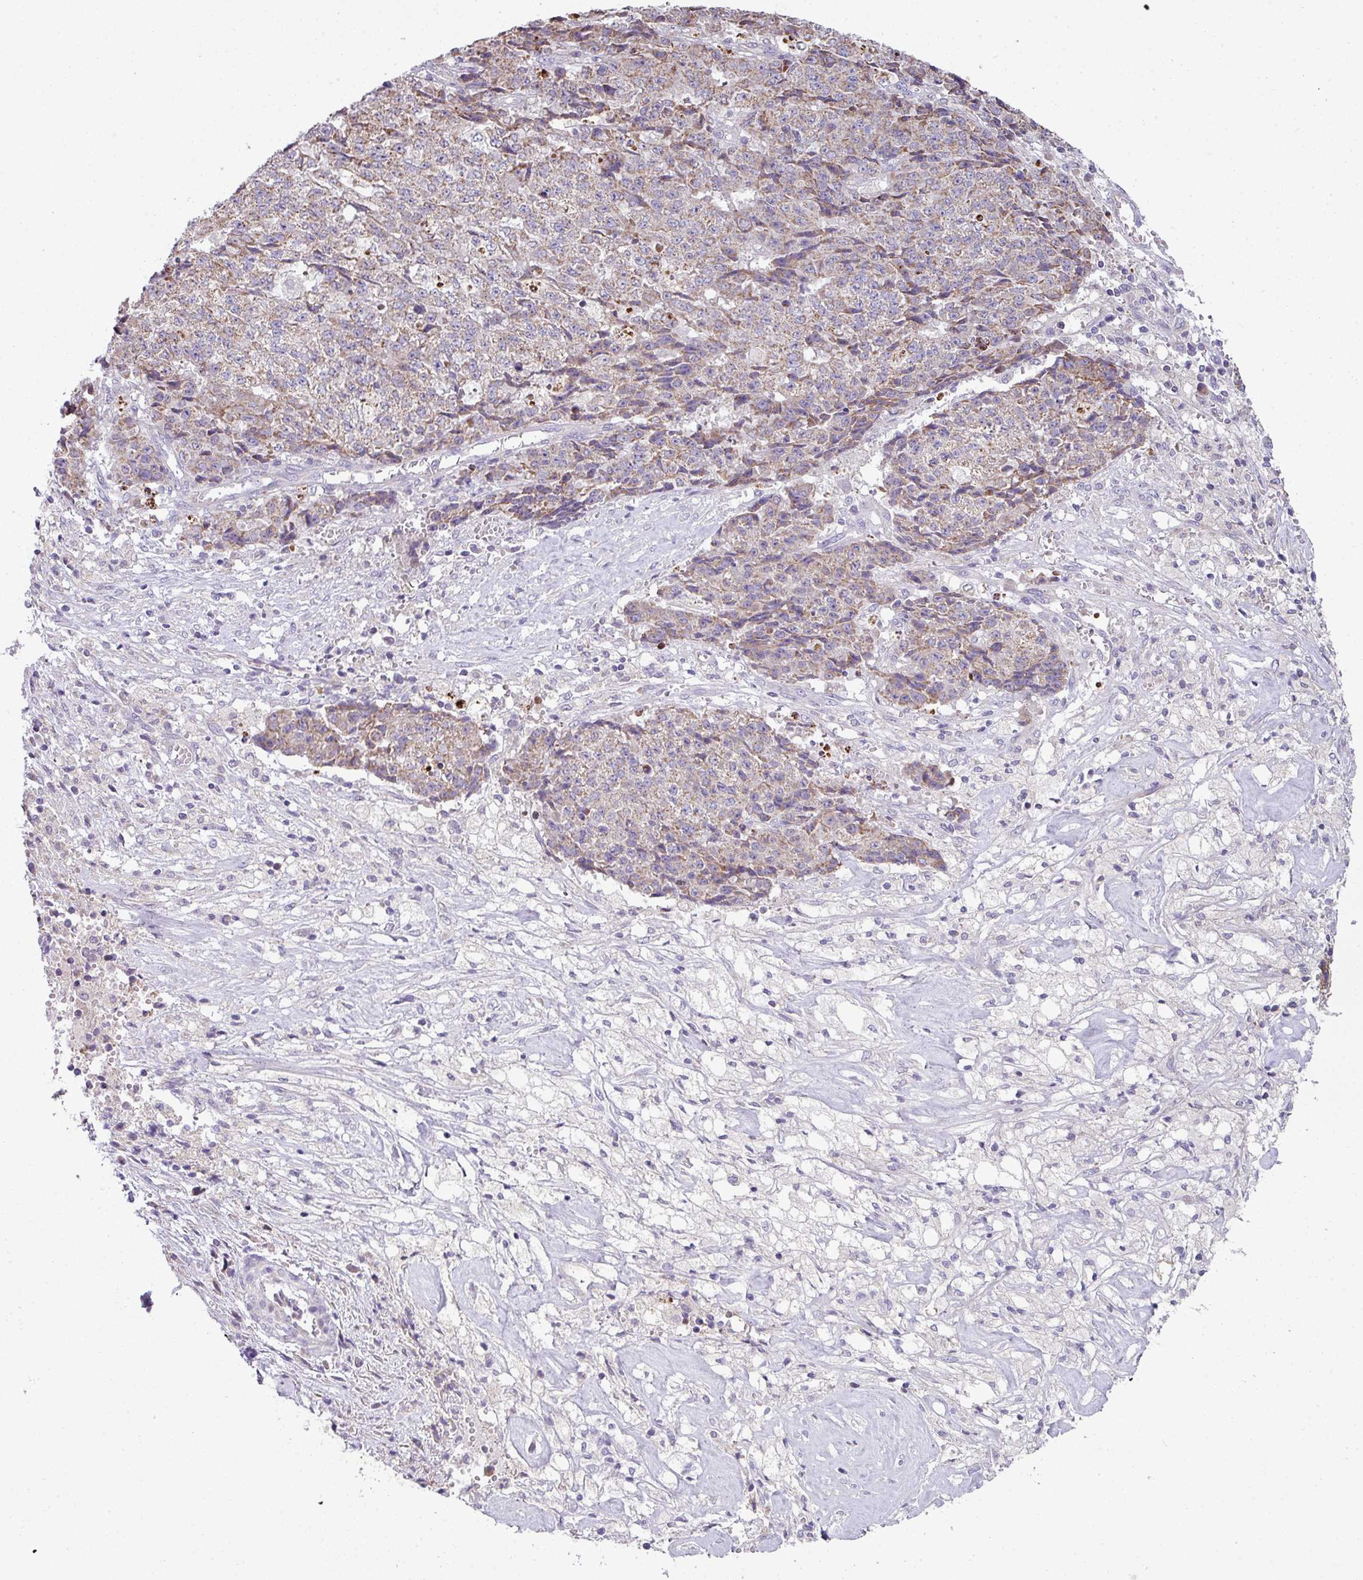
{"staining": {"intensity": "weak", "quantity": "25%-75%", "location": "cytoplasmic/membranous"}, "tissue": "ovarian cancer", "cell_type": "Tumor cells", "image_type": "cancer", "snomed": [{"axis": "morphology", "description": "Carcinoma, endometroid"}, {"axis": "topography", "description": "Ovary"}], "caption": "Weak cytoplasmic/membranous positivity is appreciated in approximately 25%-75% of tumor cells in endometroid carcinoma (ovarian). Ihc stains the protein of interest in brown and the nuclei are stained blue.", "gene": "LRRC9", "patient": {"sex": "female", "age": 42}}